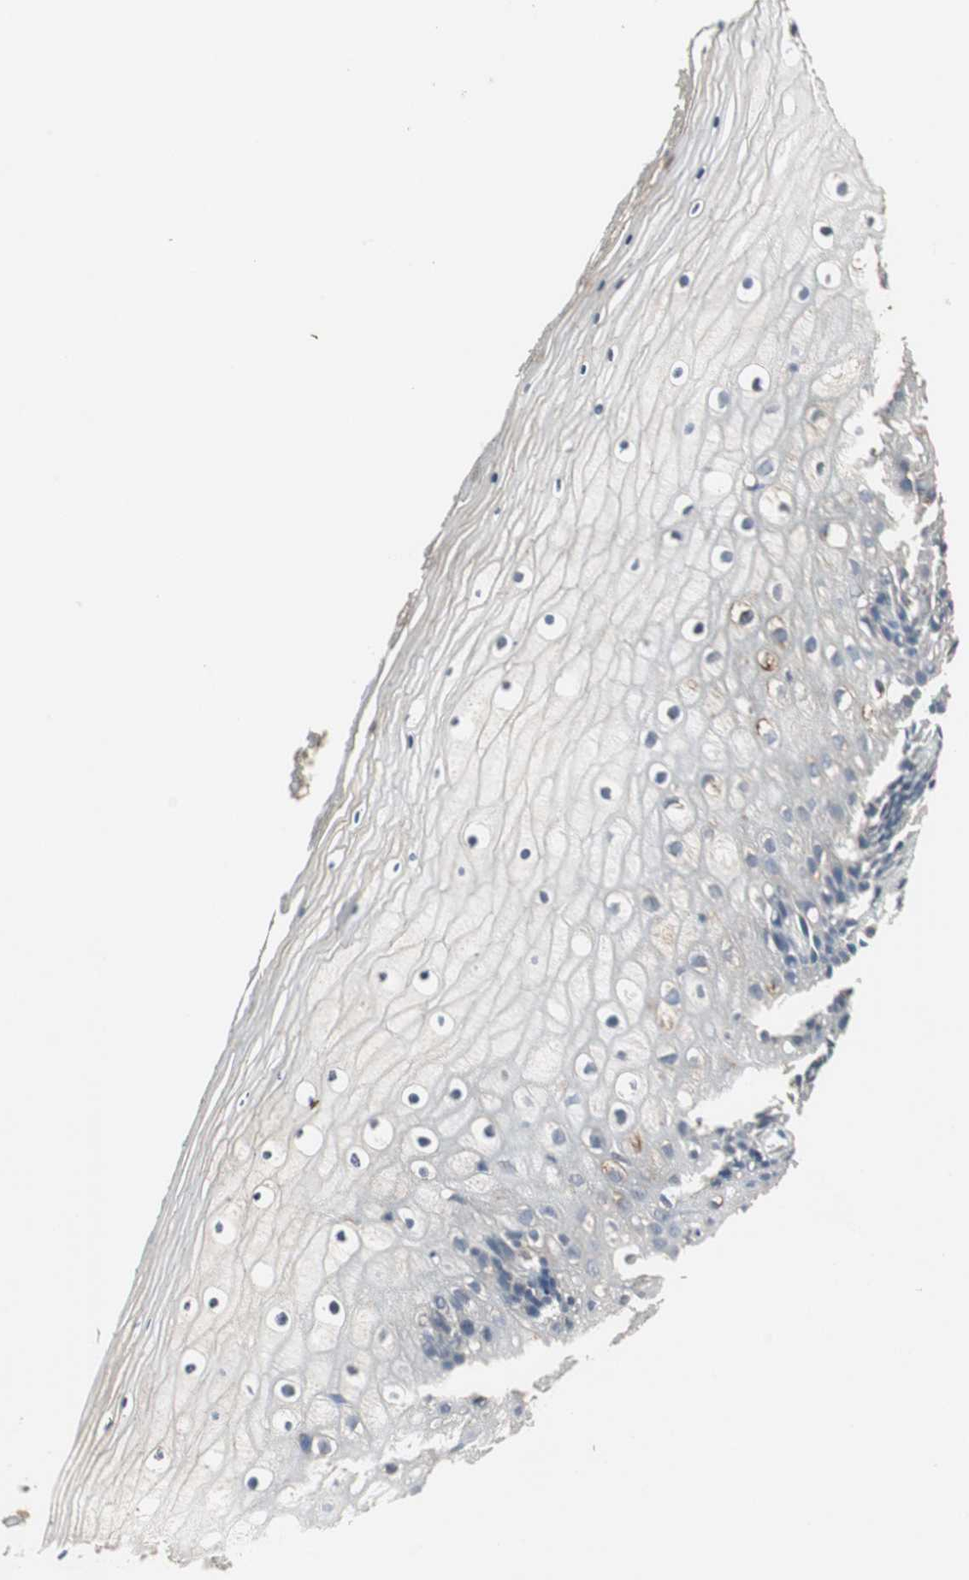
{"staining": {"intensity": "weak", "quantity": "<25%", "location": "cytoplasmic/membranous"}, "tissue": "vagina", "cell_type": "Squamous epithelial cells", "image_type": "normal", "snomed": [{"axis": "morphology", "description": "Normal tissue, NOS"}, {"axis": "topography", "description": "Vagina"}], "caption": "Immunohistochemical staining of benign human vagina demonstrates no significant staining in squamous epithelial cells.", "gene": "JTB", "patient": {"sex": "female", "age": 46}}